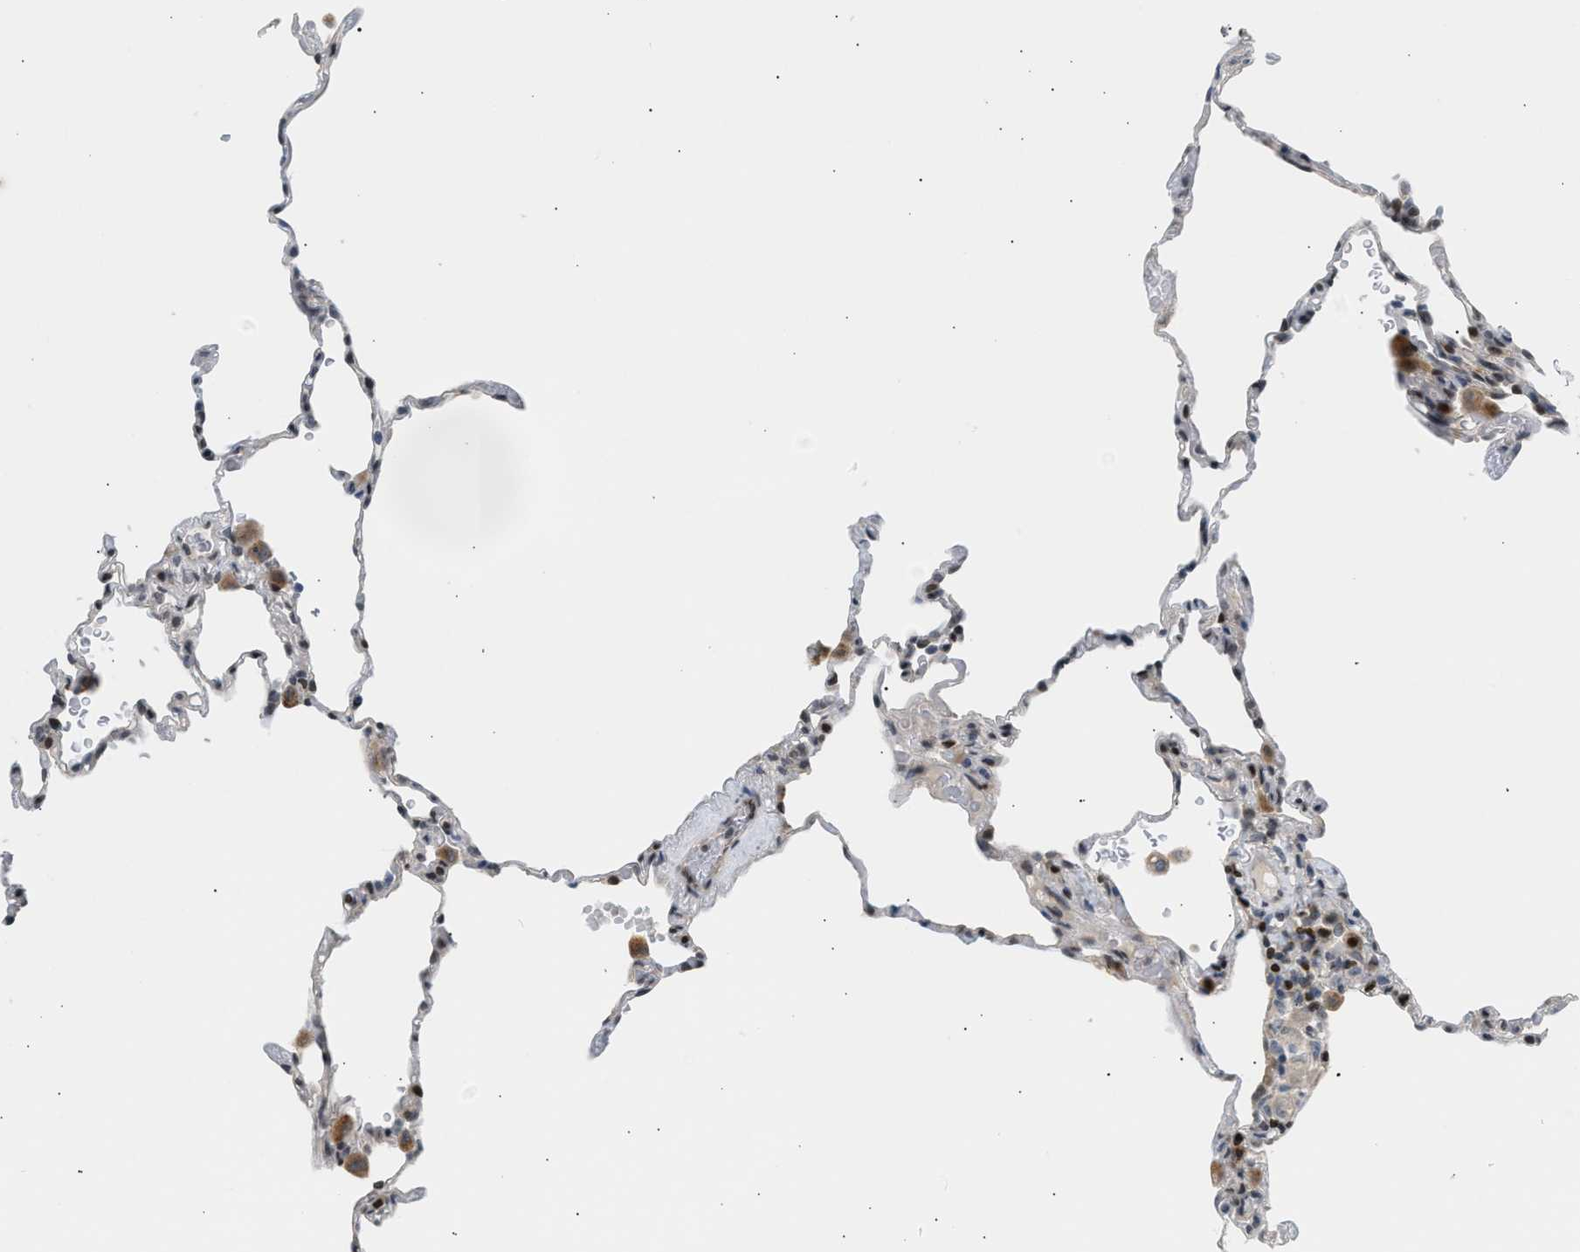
{"staining": {"intensity": "moderate", "quantity": "<25%", "location": "nuclear"}, "tissue": "lung", "cell_type": "Alveolar cells", "image_type": "normal", "snomed": [{"axis": "morphology", "description": "Normal tissue, NOS"}, {"axis": "topography", "description": "Lung"}], "caption": "This histopathology image reveals immunohistochemistry staining of normal human lung, with low moderate nuclear positivity in about <25% of alveolar cells.", "gene": "NPS", "patient": {"sex": "male", "age": 59}}